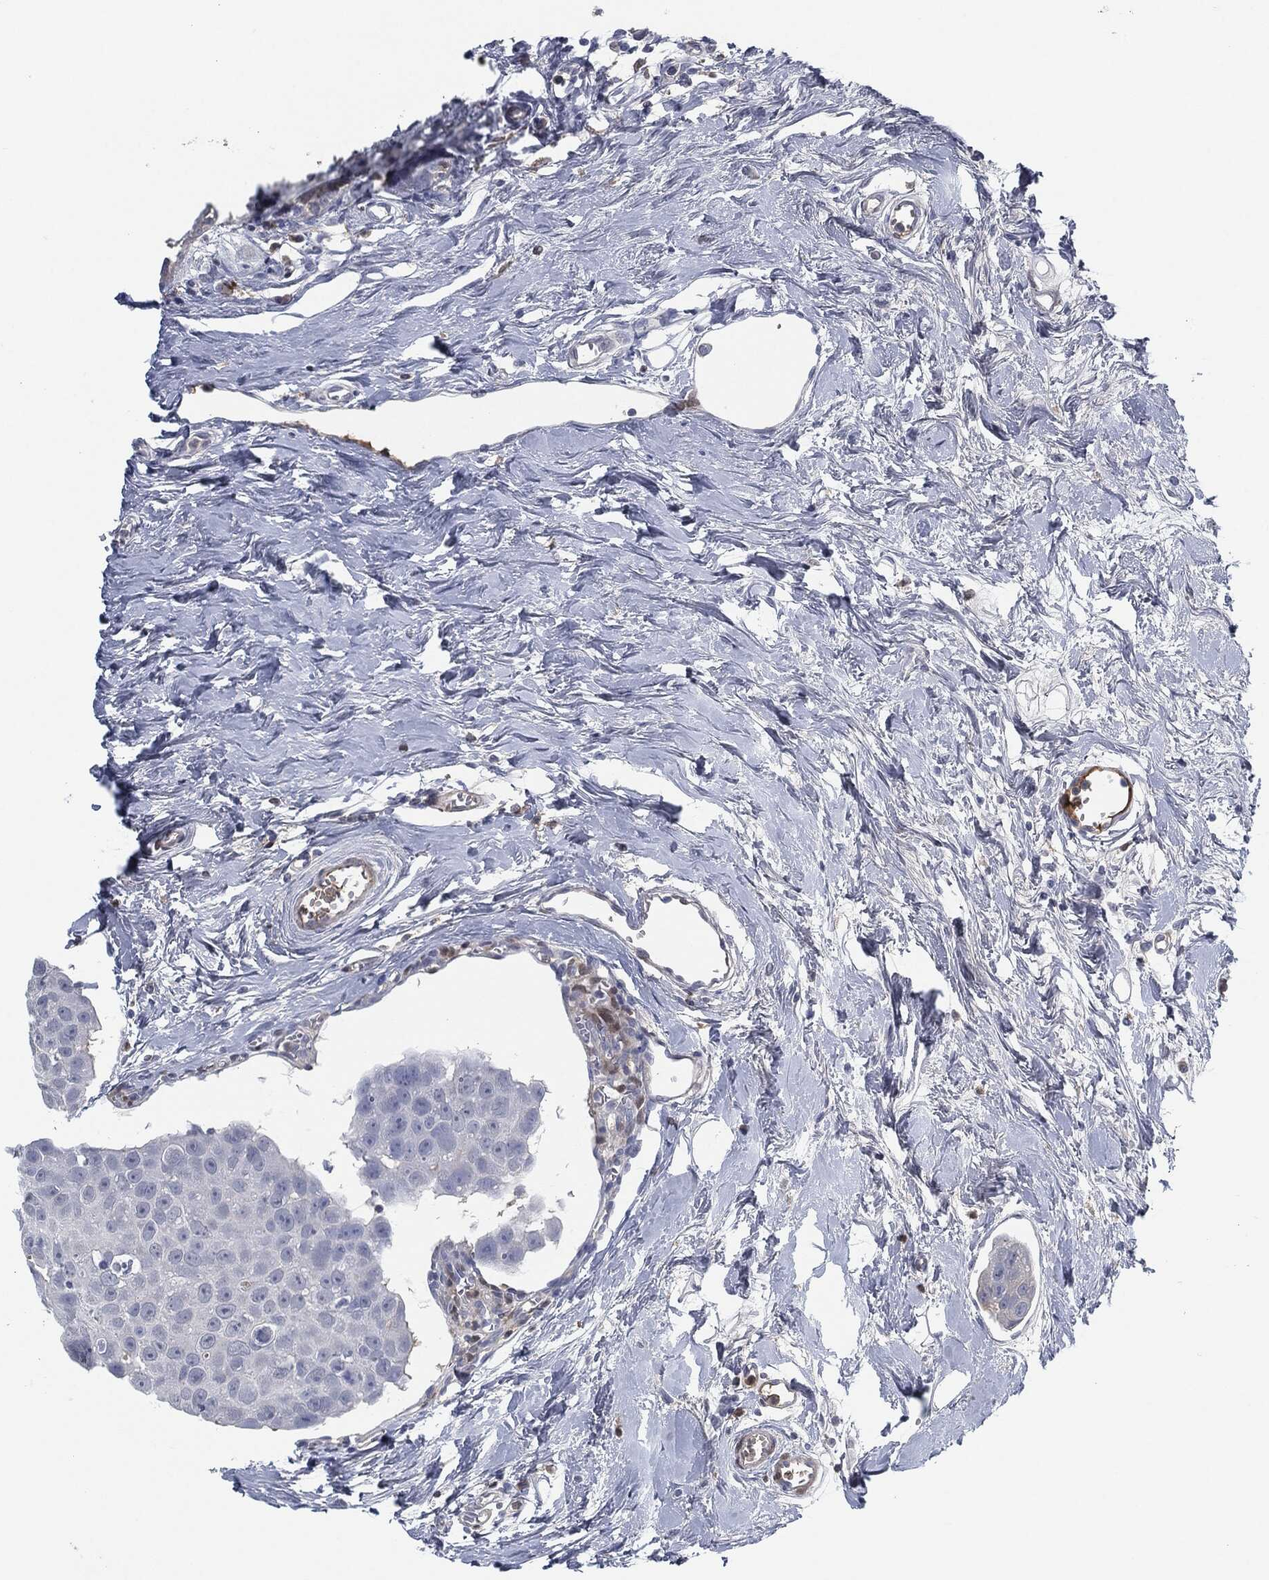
{"staining": {"intensity": "negative", "quantity": "none", "location": "none"}, "tissue": "breast cancer", "cell_type": "Tumor cells", "image_type": "cancer", "snomed": [{"axis": "morphology", "description": "Duct carcinoma"}, {"axis": "topography", "description": "Breast"}], "caption": "There is no significant staining in tumor cells of infiltrating ductal carcinoma (breast).", "gene": "MST1", "patient": {"sex": "female", "age": 35}}